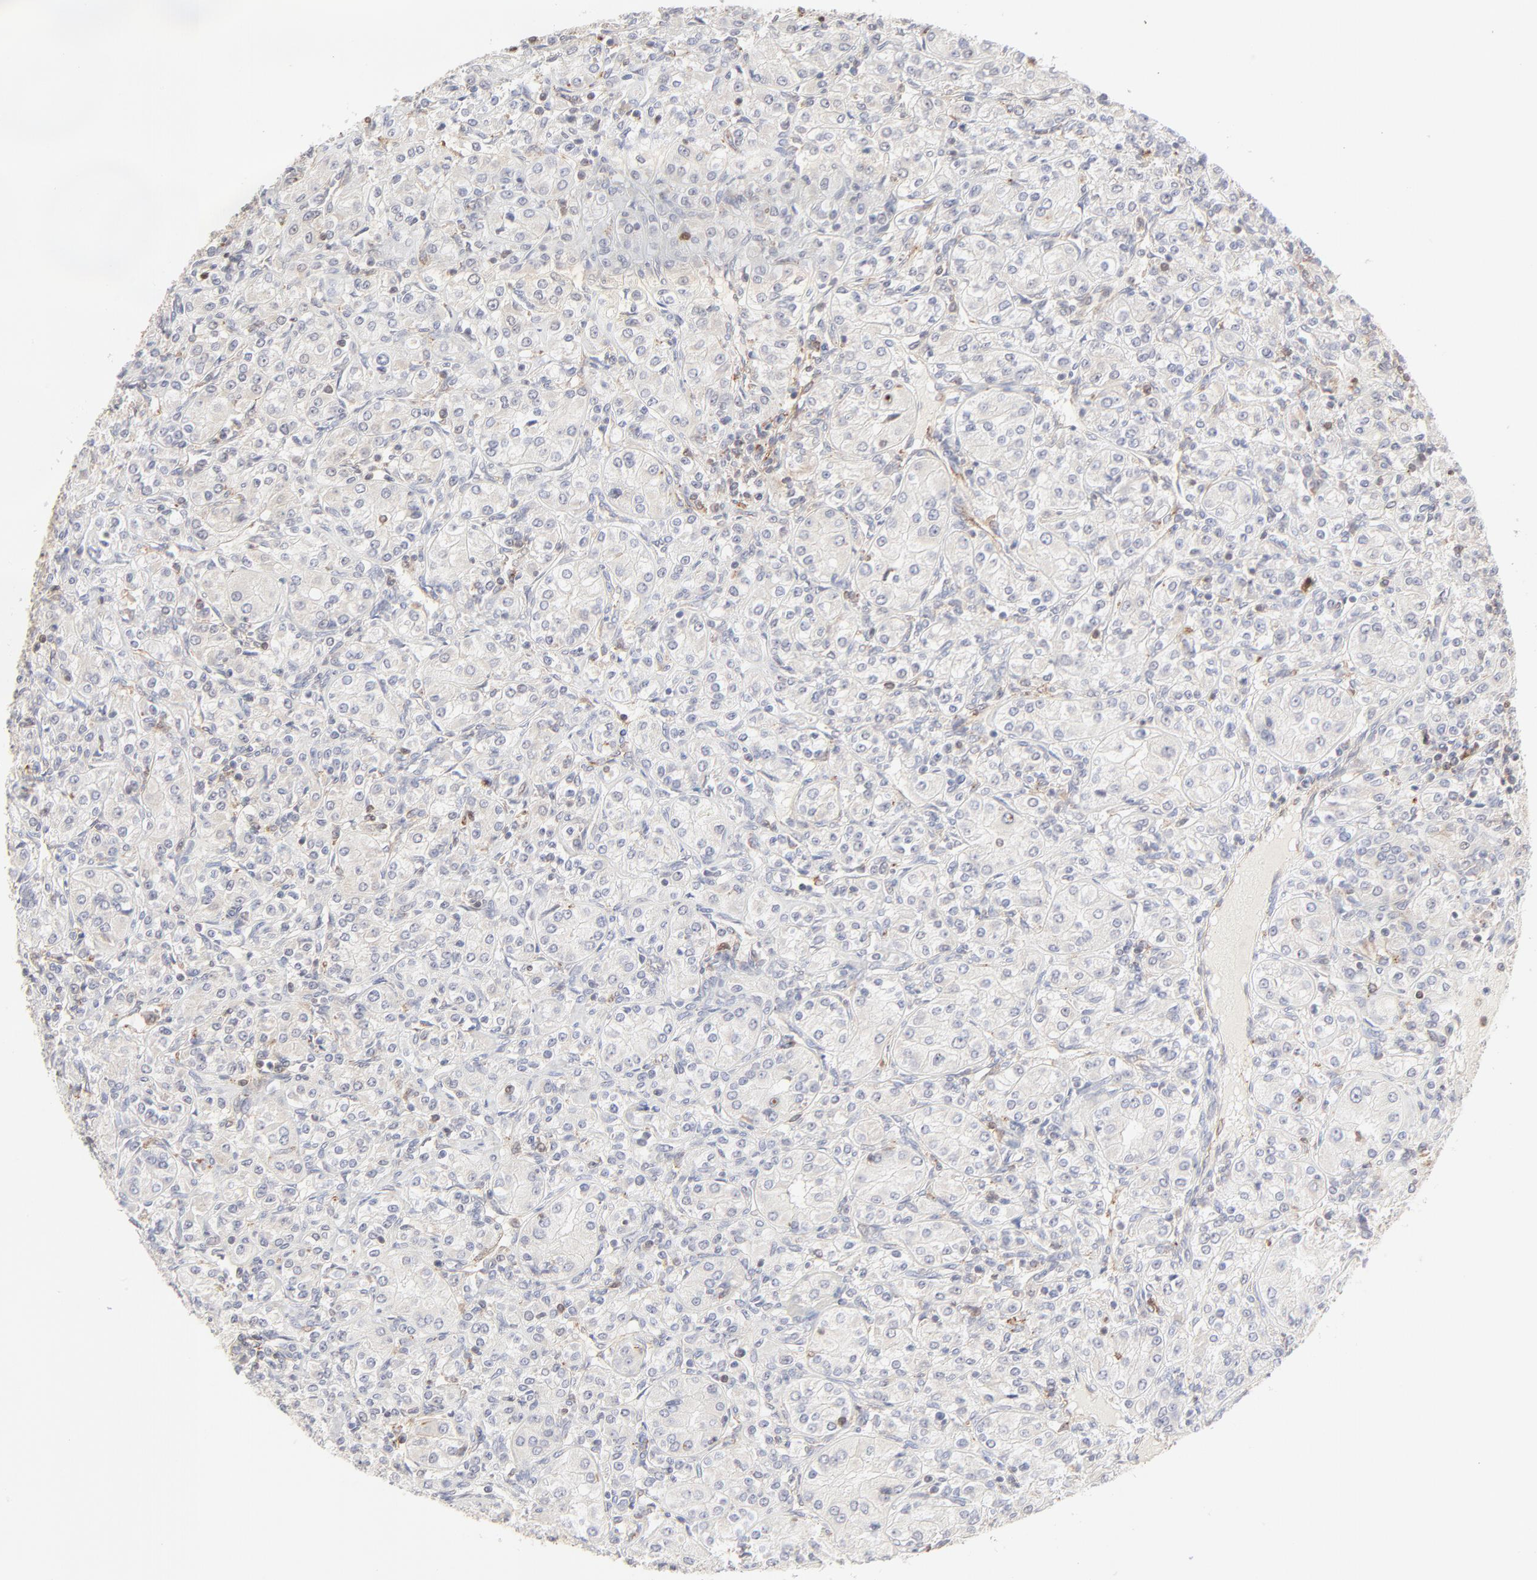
{"staining": {"intensity": "negative", "quantity": "none", "location": "none"}, "tissue": "renal cancer", "cell_type": "Tumor cells", "image_type": "cancer", "snomed": [{"axis": "morphology", "description": "Adenocarcinoma, NOS"}, {"axis": "topography", "description": "Kidney"}], "caption": "Immunohistochemistry (IHC) of human renal cancer shows no positivity in tumor cells.", "gene": "CDK6", "patient": {"sex": "male", "age": 77}}